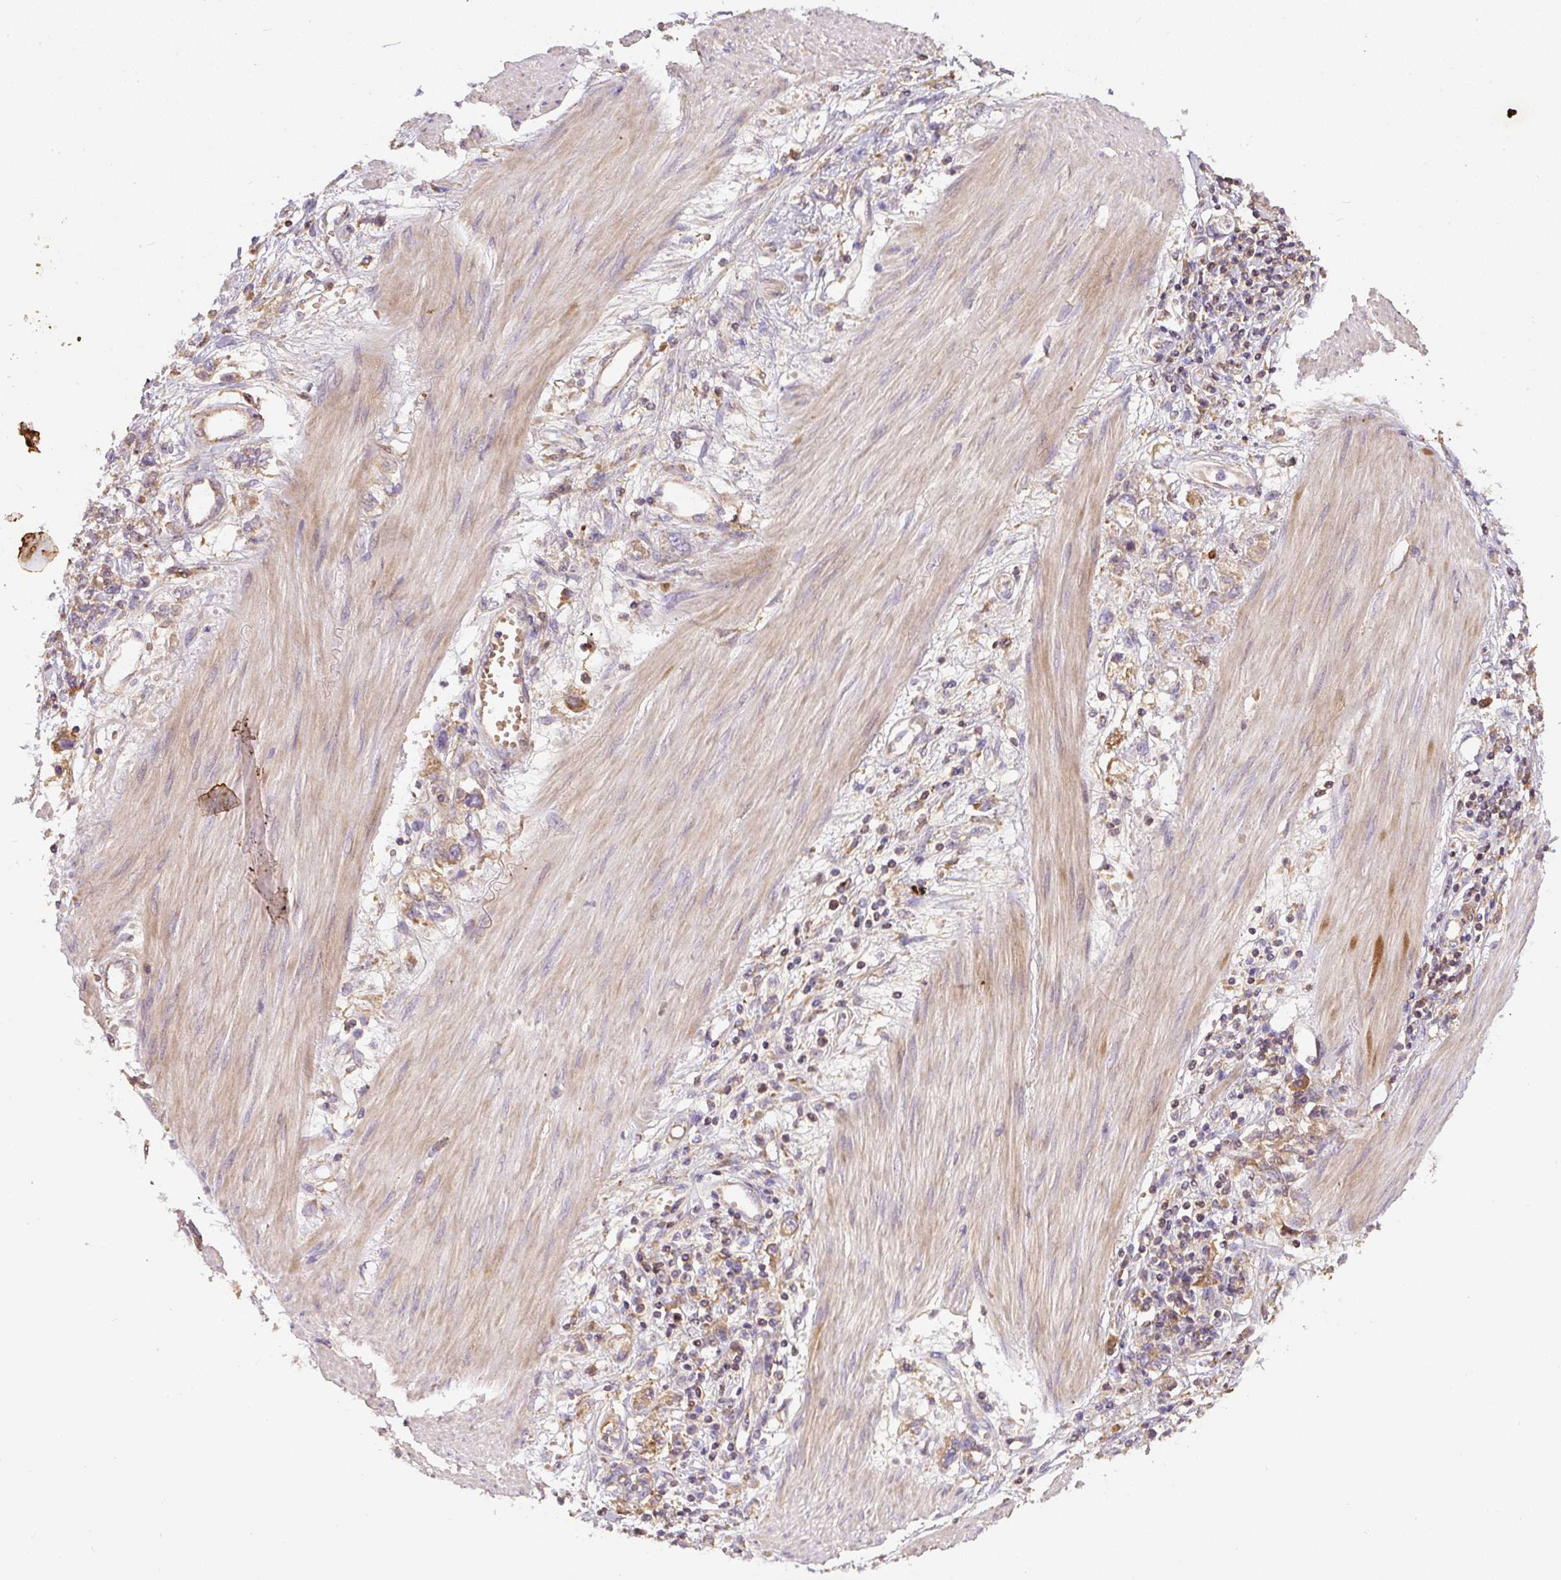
{"staining": {"intensity": "weak", "quantity": "<25%", "location": "cytoplasmic/membranous"}, "tissue": "stomach cancer", "cell_type": "Tumor cells", "image_type": "cancer", "snomed": [{"axis": "morphology", "description": "Adenocarcinoma, NOS"}, {"axis": "topography", "description": "Stomach"}], "caption": "Immunohistochemical staining of human stomach adenocarcinoma exhibits no significant staining in tumor cells.", "gene": "DAPK1", "patient": {"sex": "female", "age": 76}}